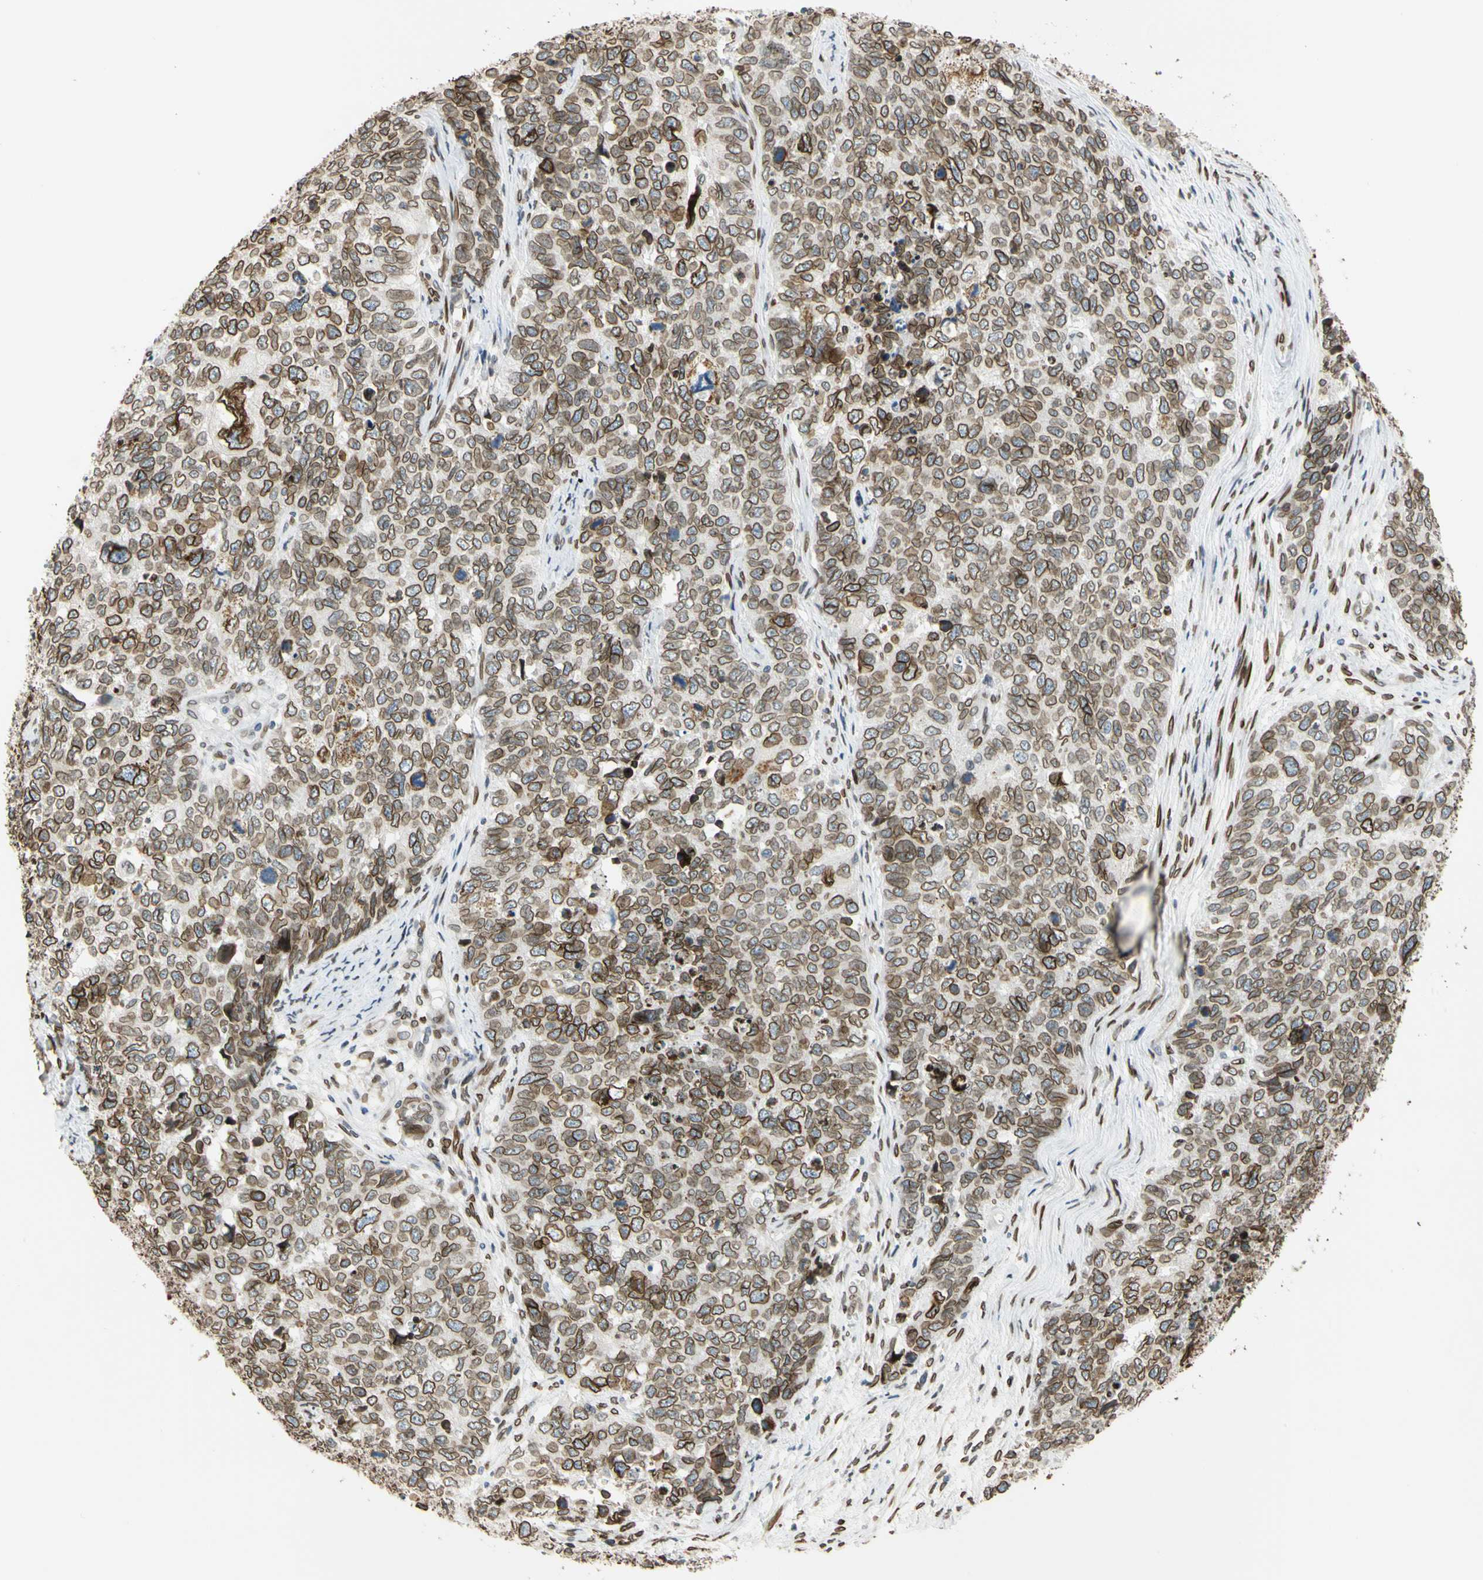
{"staining": {"intensity": "moderate", "quantity": ">75%", "location": "cytoplasmic/membranous,nuclear"}, "tissue": "cervical cancer", "cell_type": "Tumor cells", "image_type": "cancer", "snomed": [{"axis": "morphology", "description": "Squamous cell carcinoma, NOS"}, {"axis": "topography", "description": "Cervix"}], "caption": "This micrograph demonstrates immunohistochemistry (IHC) staining of squamous cell carcinoma (cervical), with medium moderate cytoplasmic/membranous and nuclear expression in about >75% of tumor cells.", "gene": "SUN1", "patient": {"sex": "female", "age": 63}}